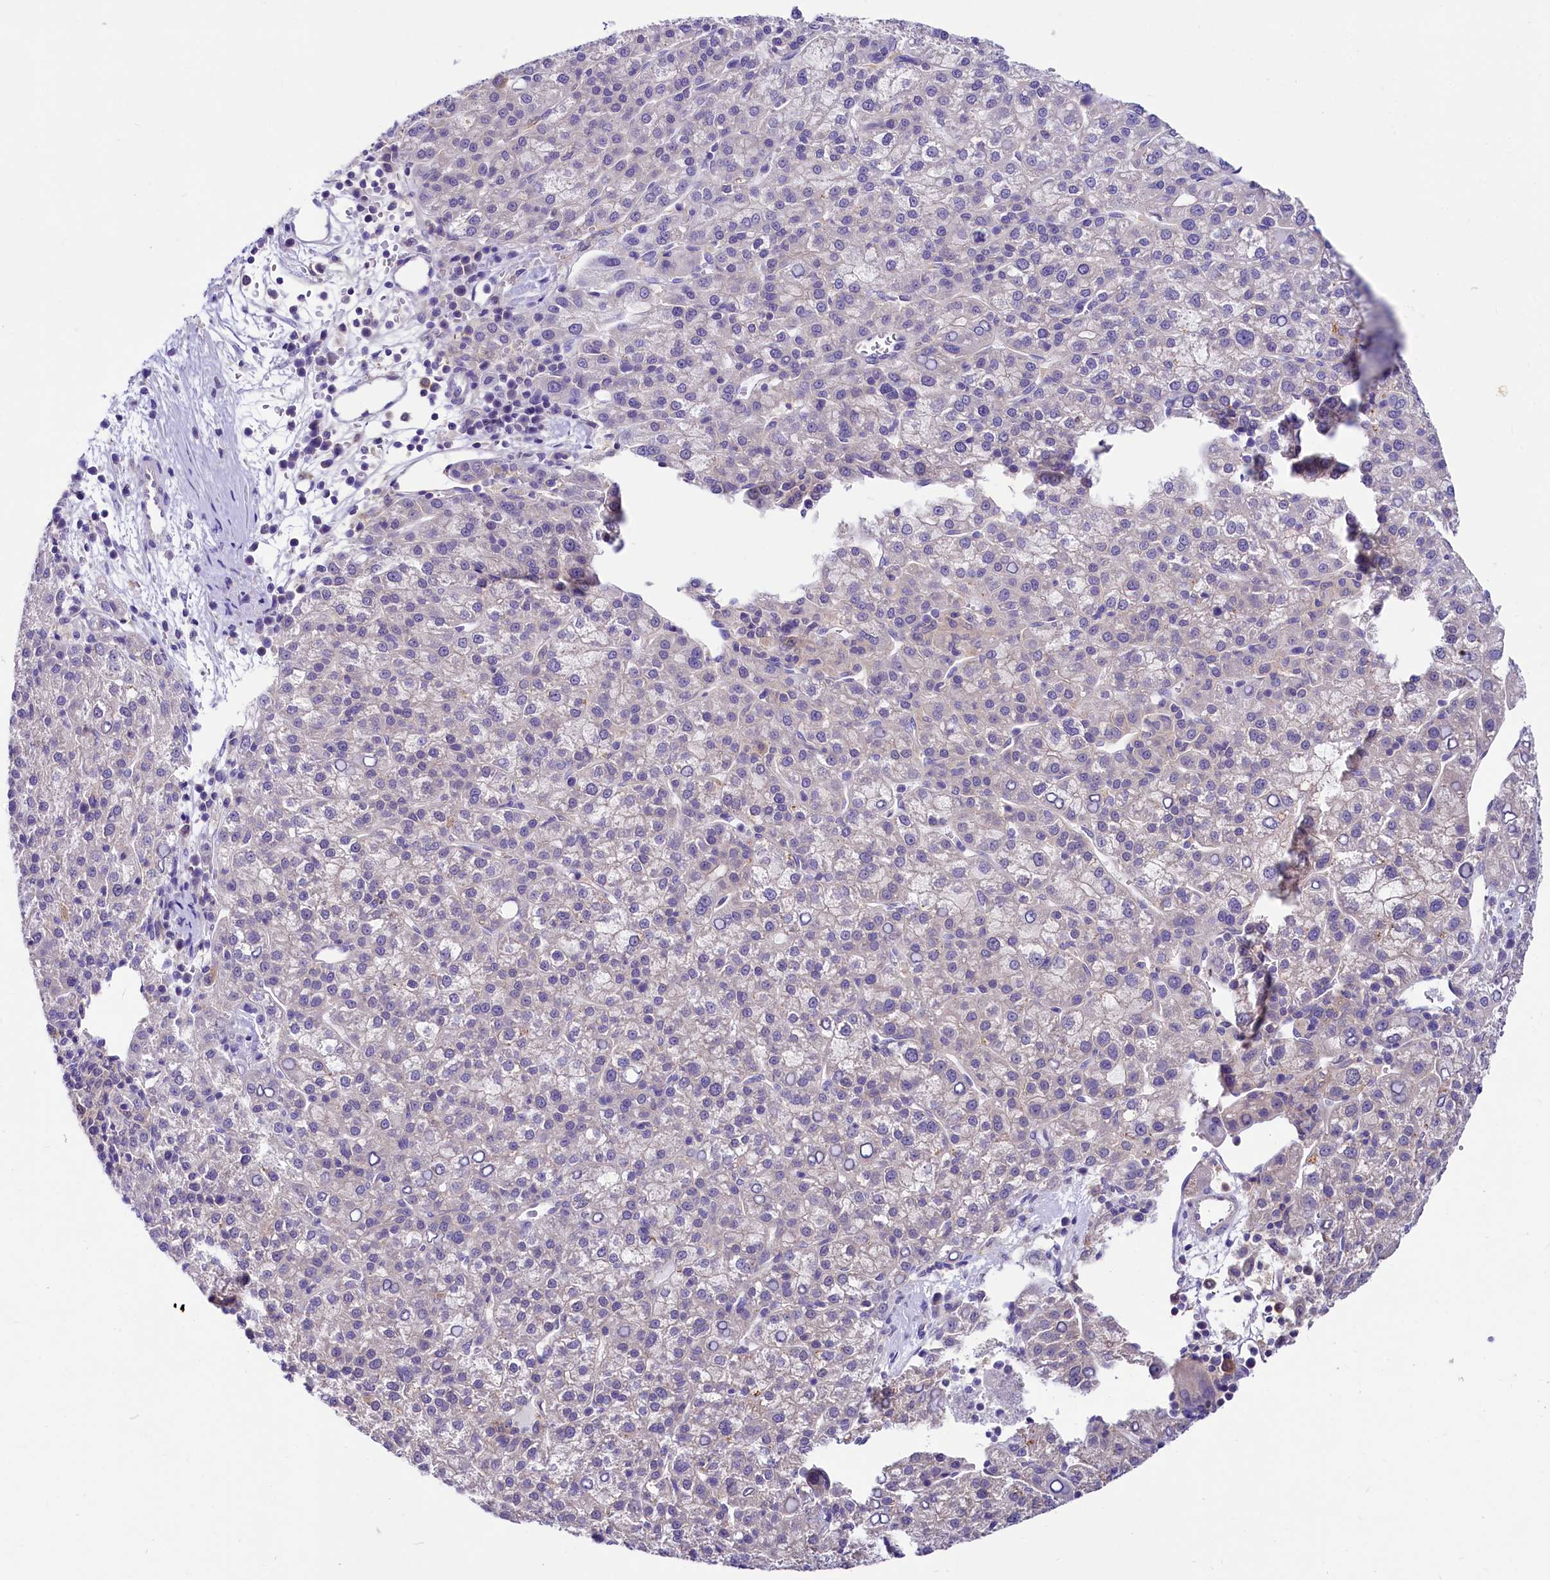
{"staining": {"intensity": "negative", "quantity": "none", "location": "none"}, "tissue": "liver cancer", "cell_type": "Tumor cells", "image_type": "cancer", "snomed": [{"axis": "morphology", "description": "Carcinoma, Hepatocellular, NOS"}, {"axis": "topography", "description": "Liver"}], "caption": "An immunohistochemistry image of liver cancer is shown. There is no staining in tumor cells of liver cancer. (DAB IHC, high magnification).", "gene": "ABHD5", "patient": {"sex": "female", "age": 58}}